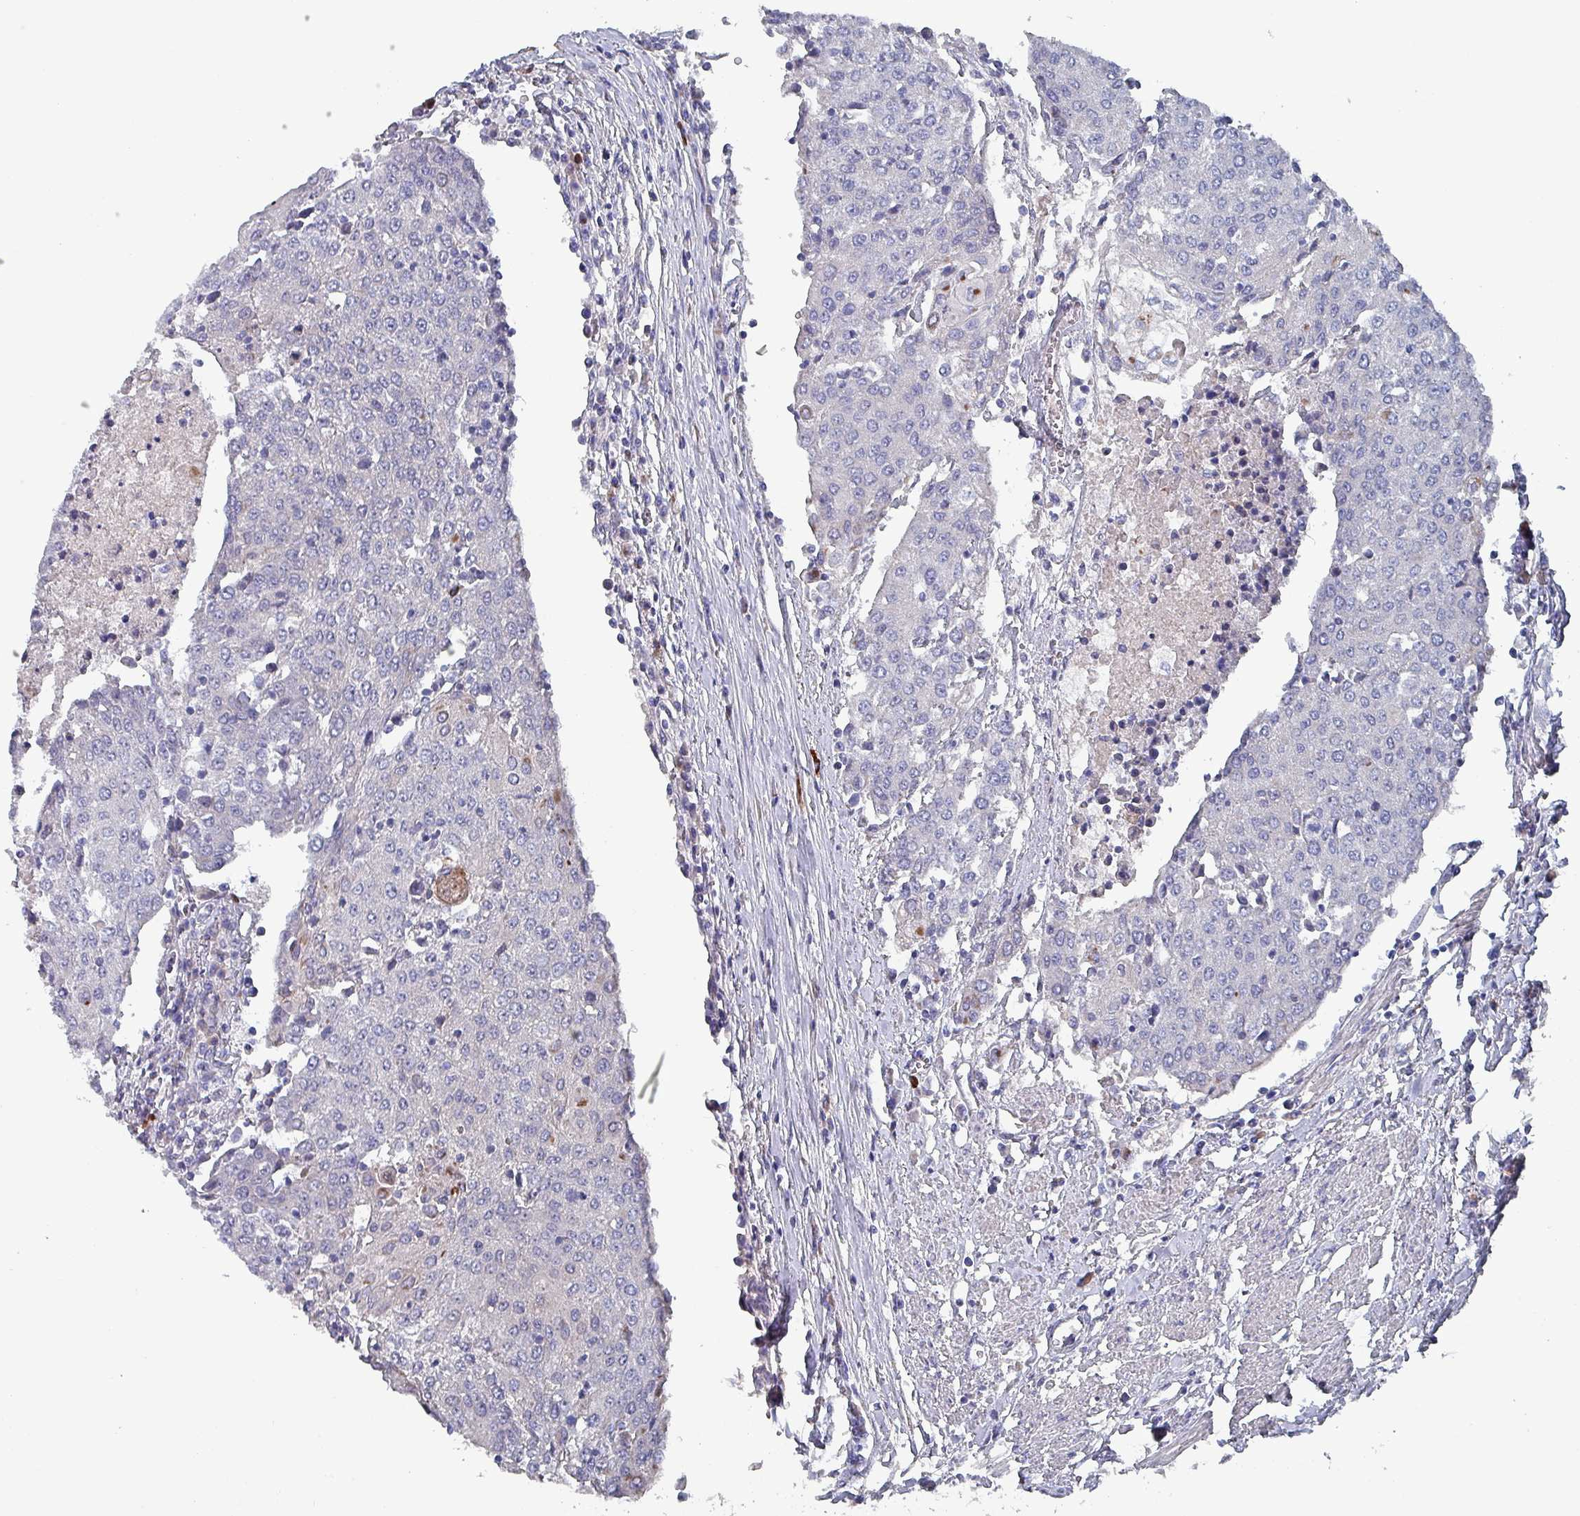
{"staining": {"intensity": "negative", "quantity": "none", "location": "none"}, "tissue": "urothelial cancer", "cell_type": "Tumor cells", "image_type": "cancer", "snomed": [{"axis": "morphology", "description": "Urothelial carcinoma, High grade"}, {"axis": "topography", "description": "Urinary bladder"}], "caption": "Protein analysis of urothelial cancer reveals no significant staining in tumor cells.", "gene": "DRD5", "patient": {"sex": "female", "age": 85}}